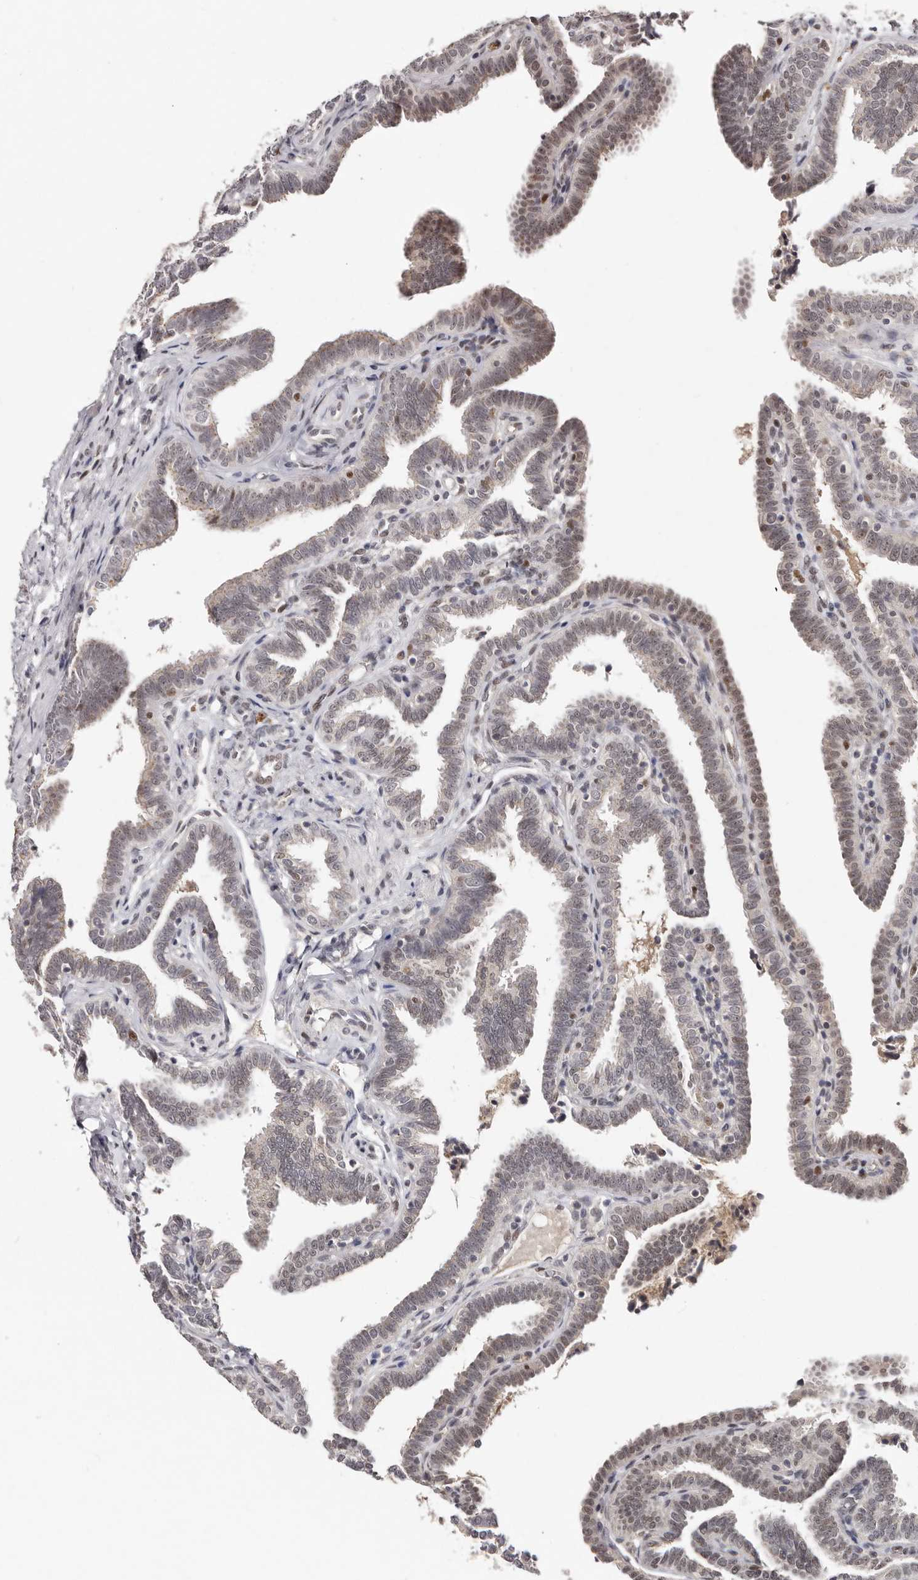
{"staining": {"intensity": "moderate", "quantity": "25%-75%", "location": "nuclear"}, "tissue": "fallopian tube", "cell_type": "Glandular cells", "image_type": "normal", "snomed": [{"axis": "morphology", "description": "Normal tissue, NOS"}, {"axis": "topography", "description": "Fallopian tube"}], "caption": "High-magnification brightfield microscopy of benign fallopian tube stained with DAB (3,3'-diaminobenzidine) (brown) and counterstained with hematoxylin (blue). glandular cells exhibit moderate nuclear positivity is identified in approximately25%-75% of cells. (DAB IHC with brightfield microscopy, high magnification).", "gene": "KLF7", "patient": {"sex": "female", "age": 39}}